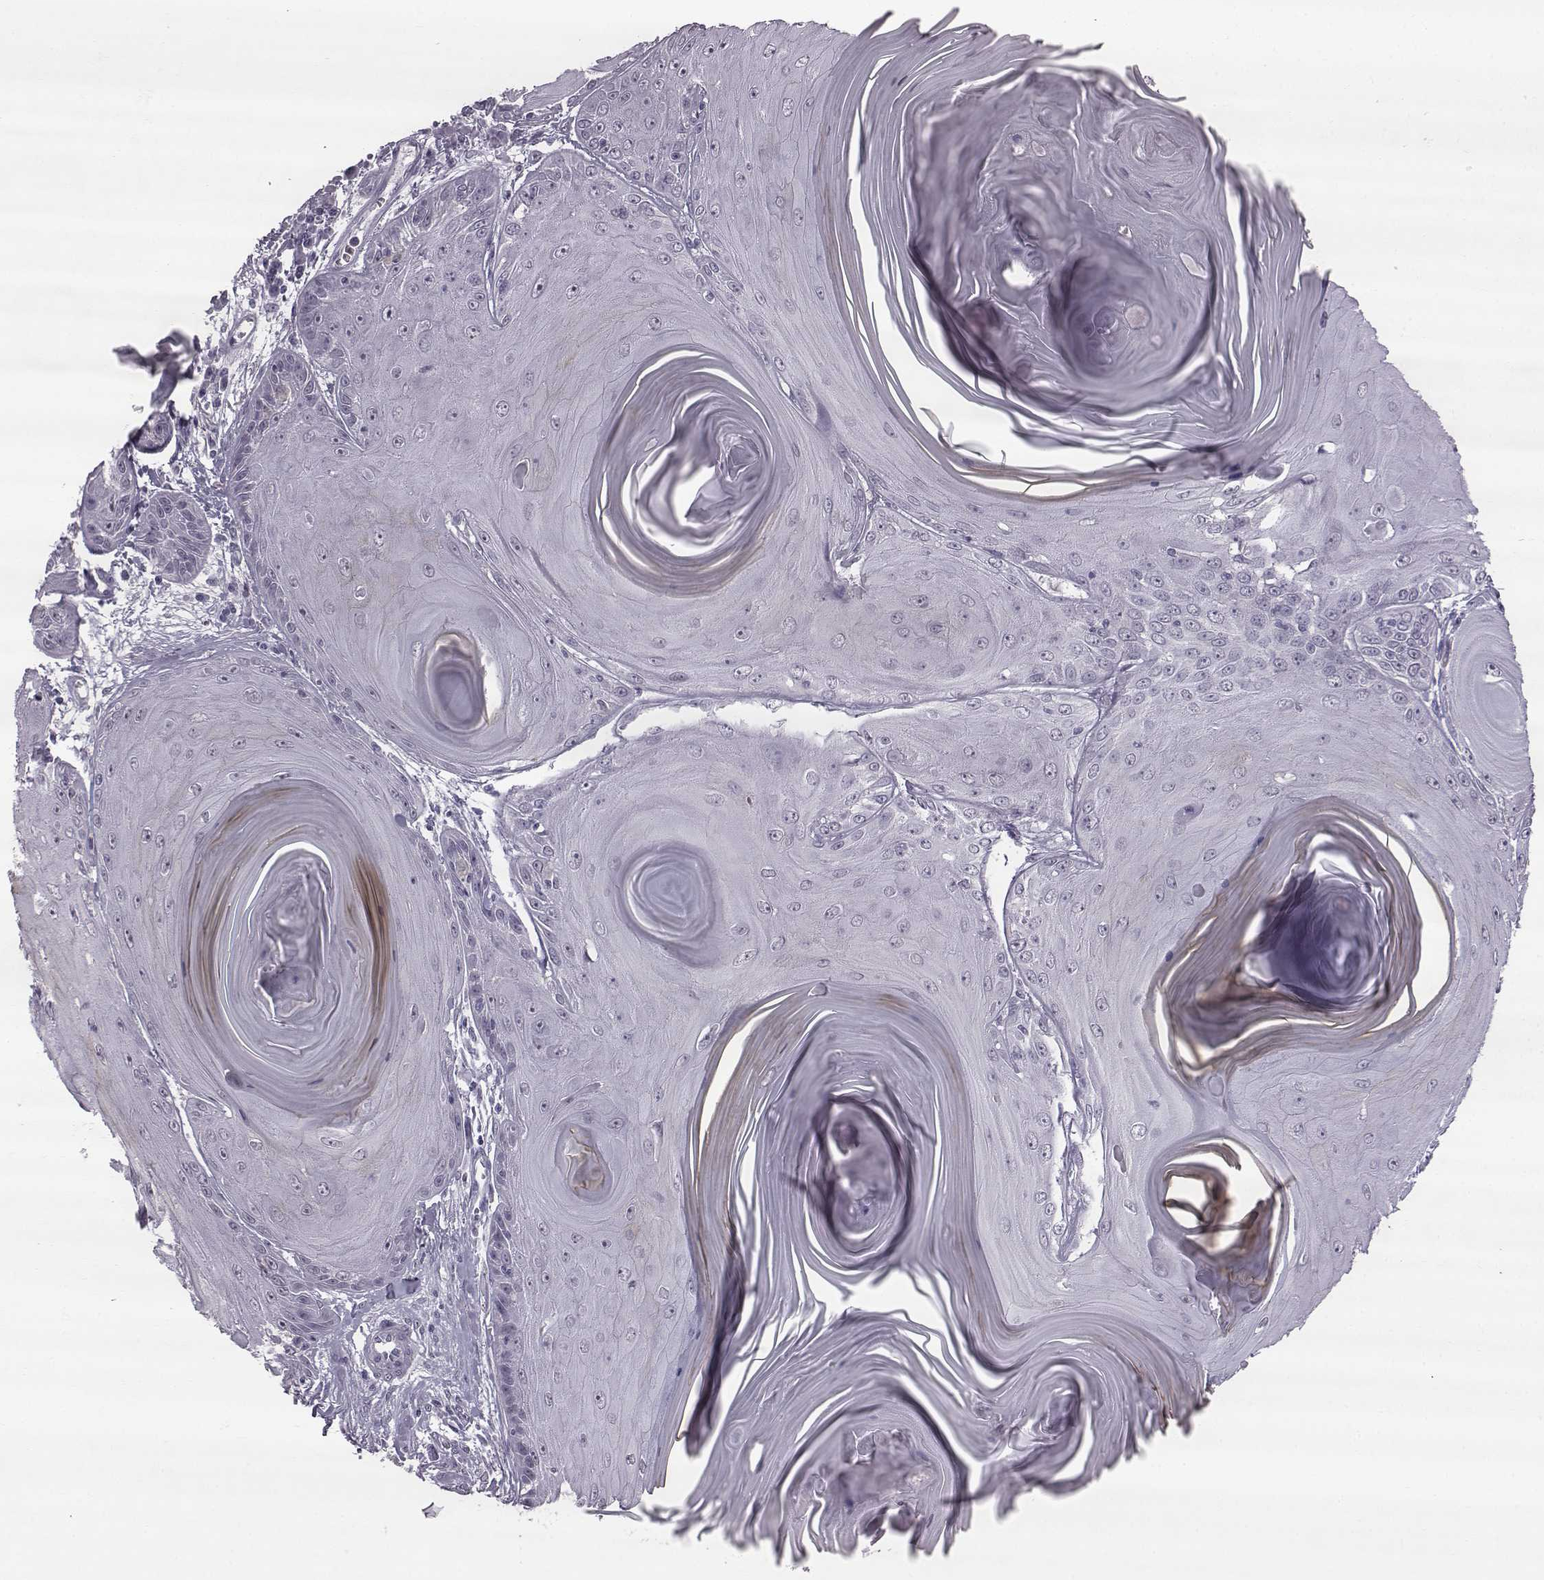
{"staining": {"intensity": "negative", "quantity": "none", "location": "none"}, "tissue": "skin cancer", "cell_type": "Tumor cells", "image_type": "cancer", "snomed": [{"axis": "morphology", "description": "Squamous cell carcinoma, NOS"}, {"axis": "topography", "description": "Skin"}, {"axis": "topography", "description": "Vulva"}], "caption": "A photomicrograph of skin squamous cell carcinoma stained for a protein reveals no brown staining in tumor cells.", "gene": "SLC28A2", "patient": {"sex": "female", "age": 85}}